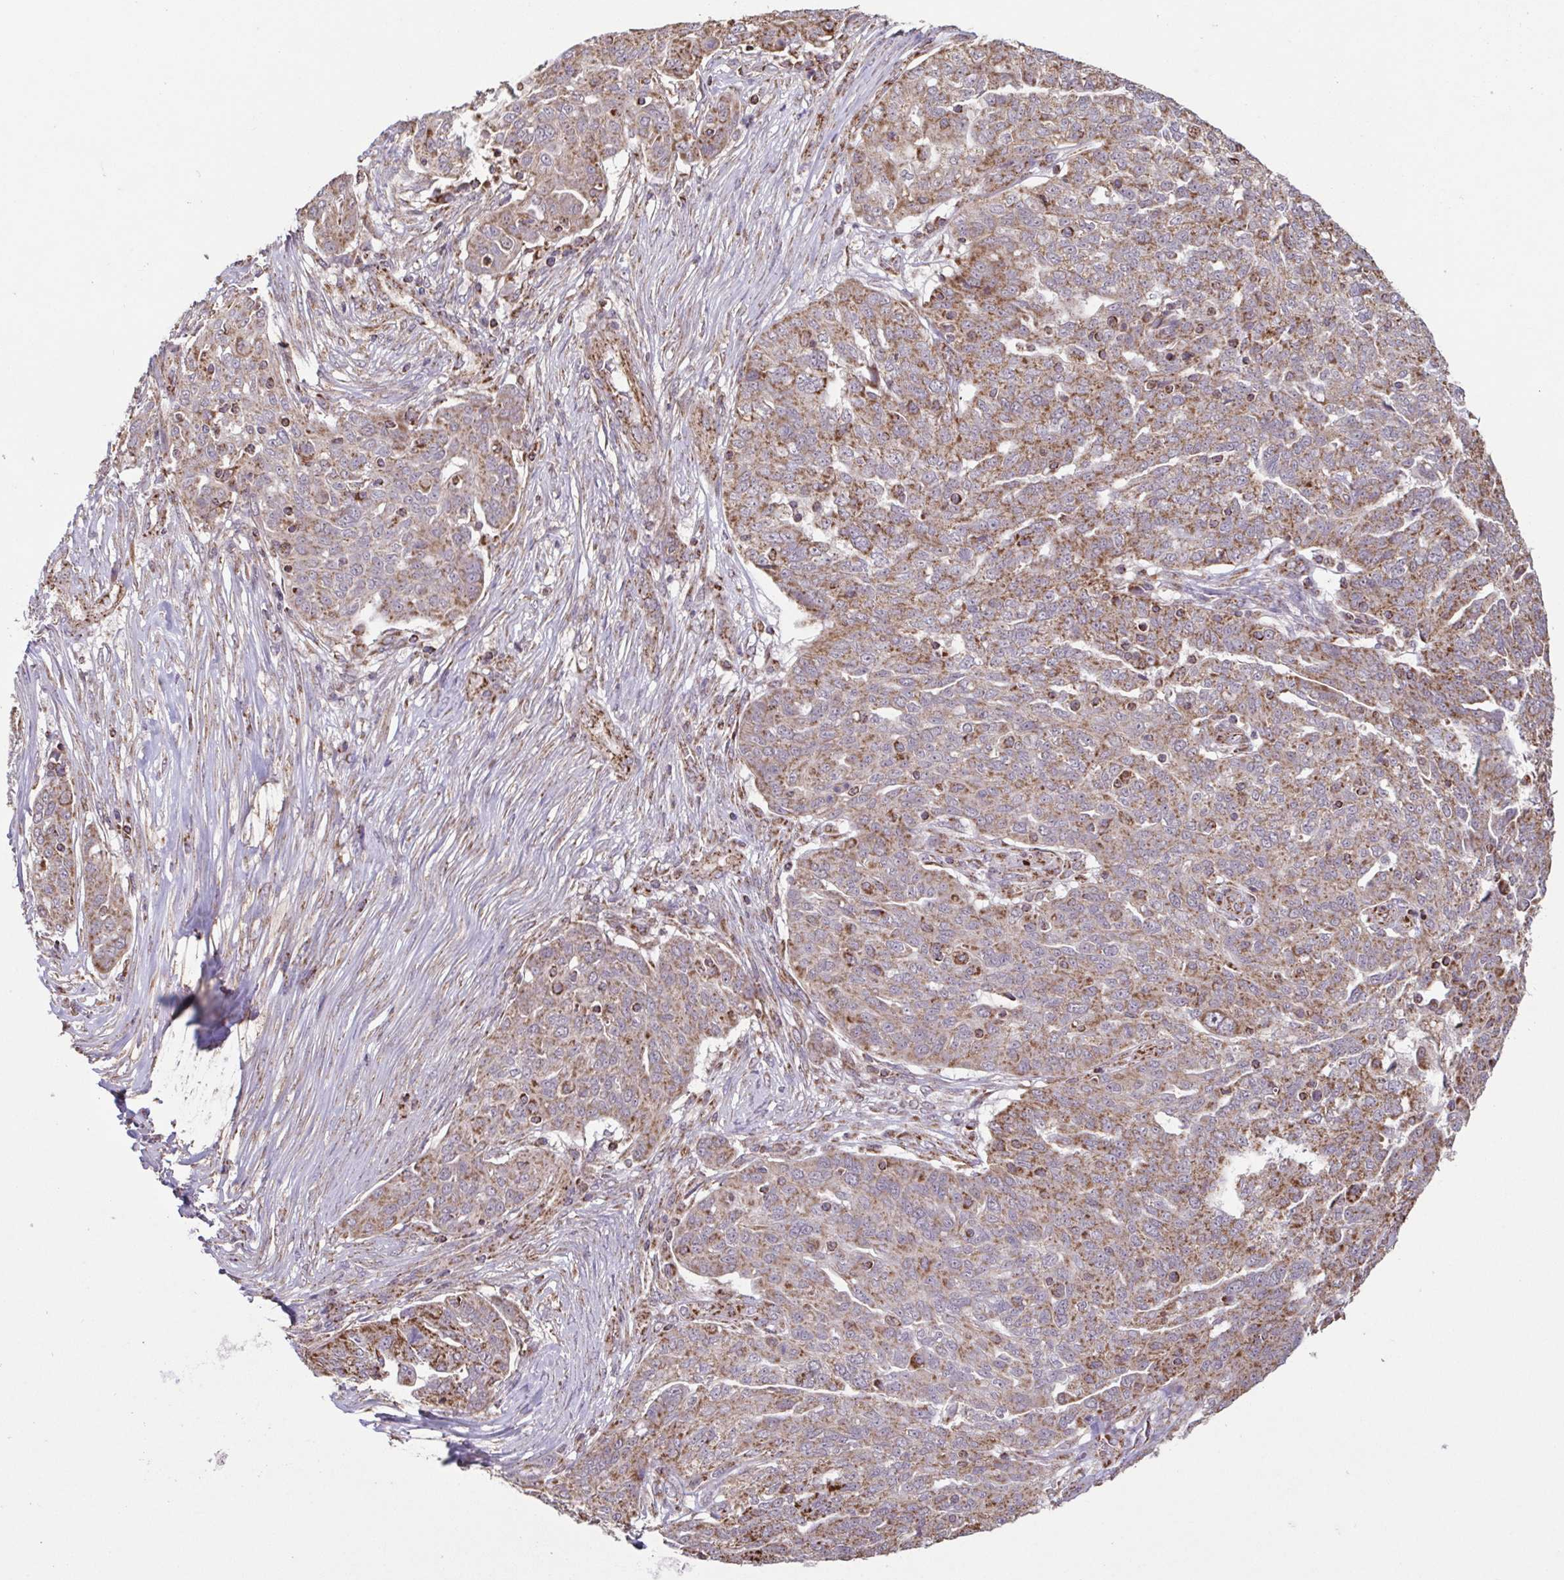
{"staining": {"intensity": "moderate", "quantity": ">75%", "location": "cytoplasmic/membranous"}, "tissue": "ovarian cancer", "cell_type": "Tumor cells", "image_type": "cancer", "snomed": [{"axis": "morphology", "description": "Cystadenocarcinoma, serous, NOS"}, {"axis": "topography", "description": "Ovary"}], "caption": "IHC of human ovarian cancer (serous cystadenocarcinoma) exhibits medium levels of moderate cytoplasmic/membranous positivity in about >75% of tumor cells. (Brightfield microscopy of DAB IHC at high magnification).", "gene": "DIP2B", "patient": {"sex": "female", "age": 67}}